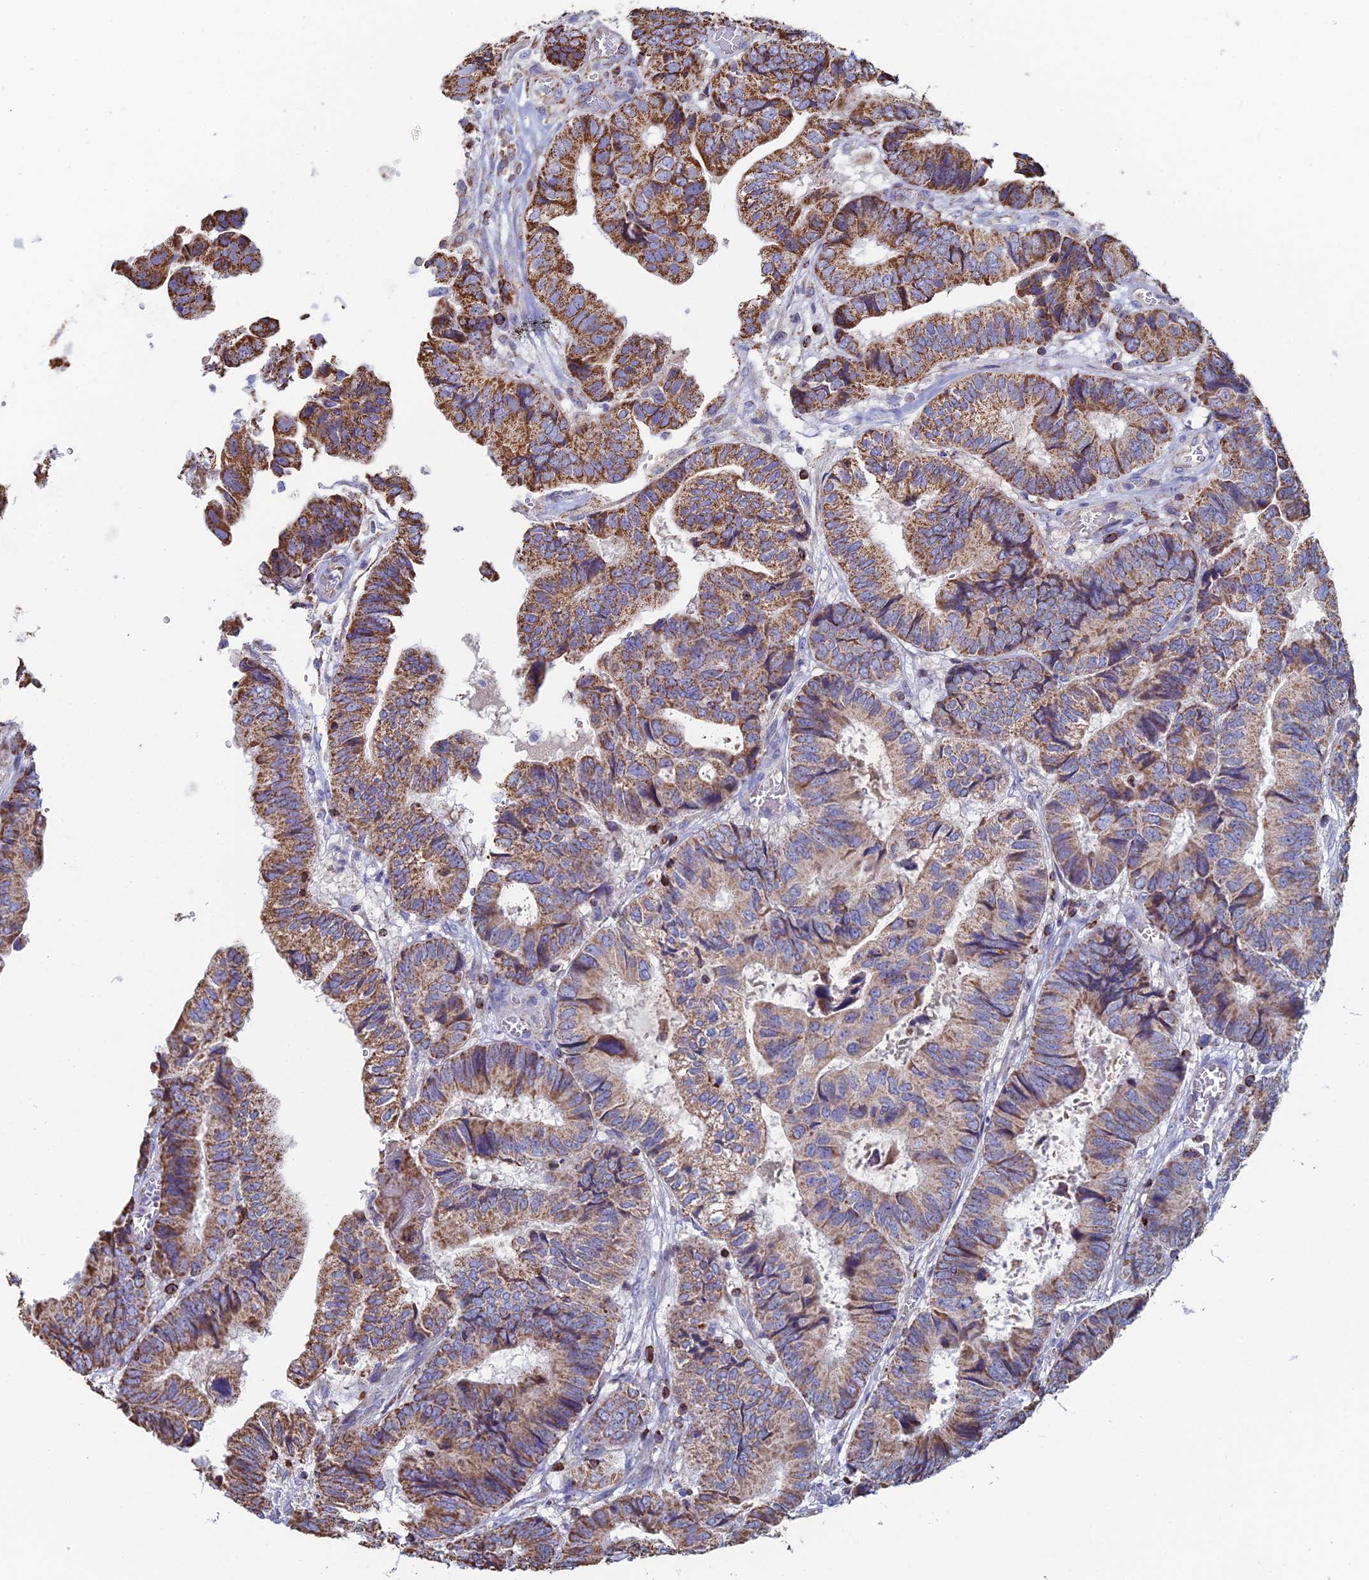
{"staining": {"intensity": "moderate", "quantity": ">75%", "location": "cytoplasmic/membranous"}, "tissue": "colorectal cancer", "cell_type": "Tumor cells", "image_type": "cancer", "snomed": [{"axis": "morphology", "description": "Adenocarcinoma, NOS"}, {"axis": "topography", "description": "Colon"}], "caption": "This is an image of immunohistochemistry (IHC) staining of adenocarcinoma (colorectal), which shows moderate positivity in the cytoplasmic/membranous of tumor cells.", "gene": "SPOCK2", "patient": {"sex": "male", "age": 85}}